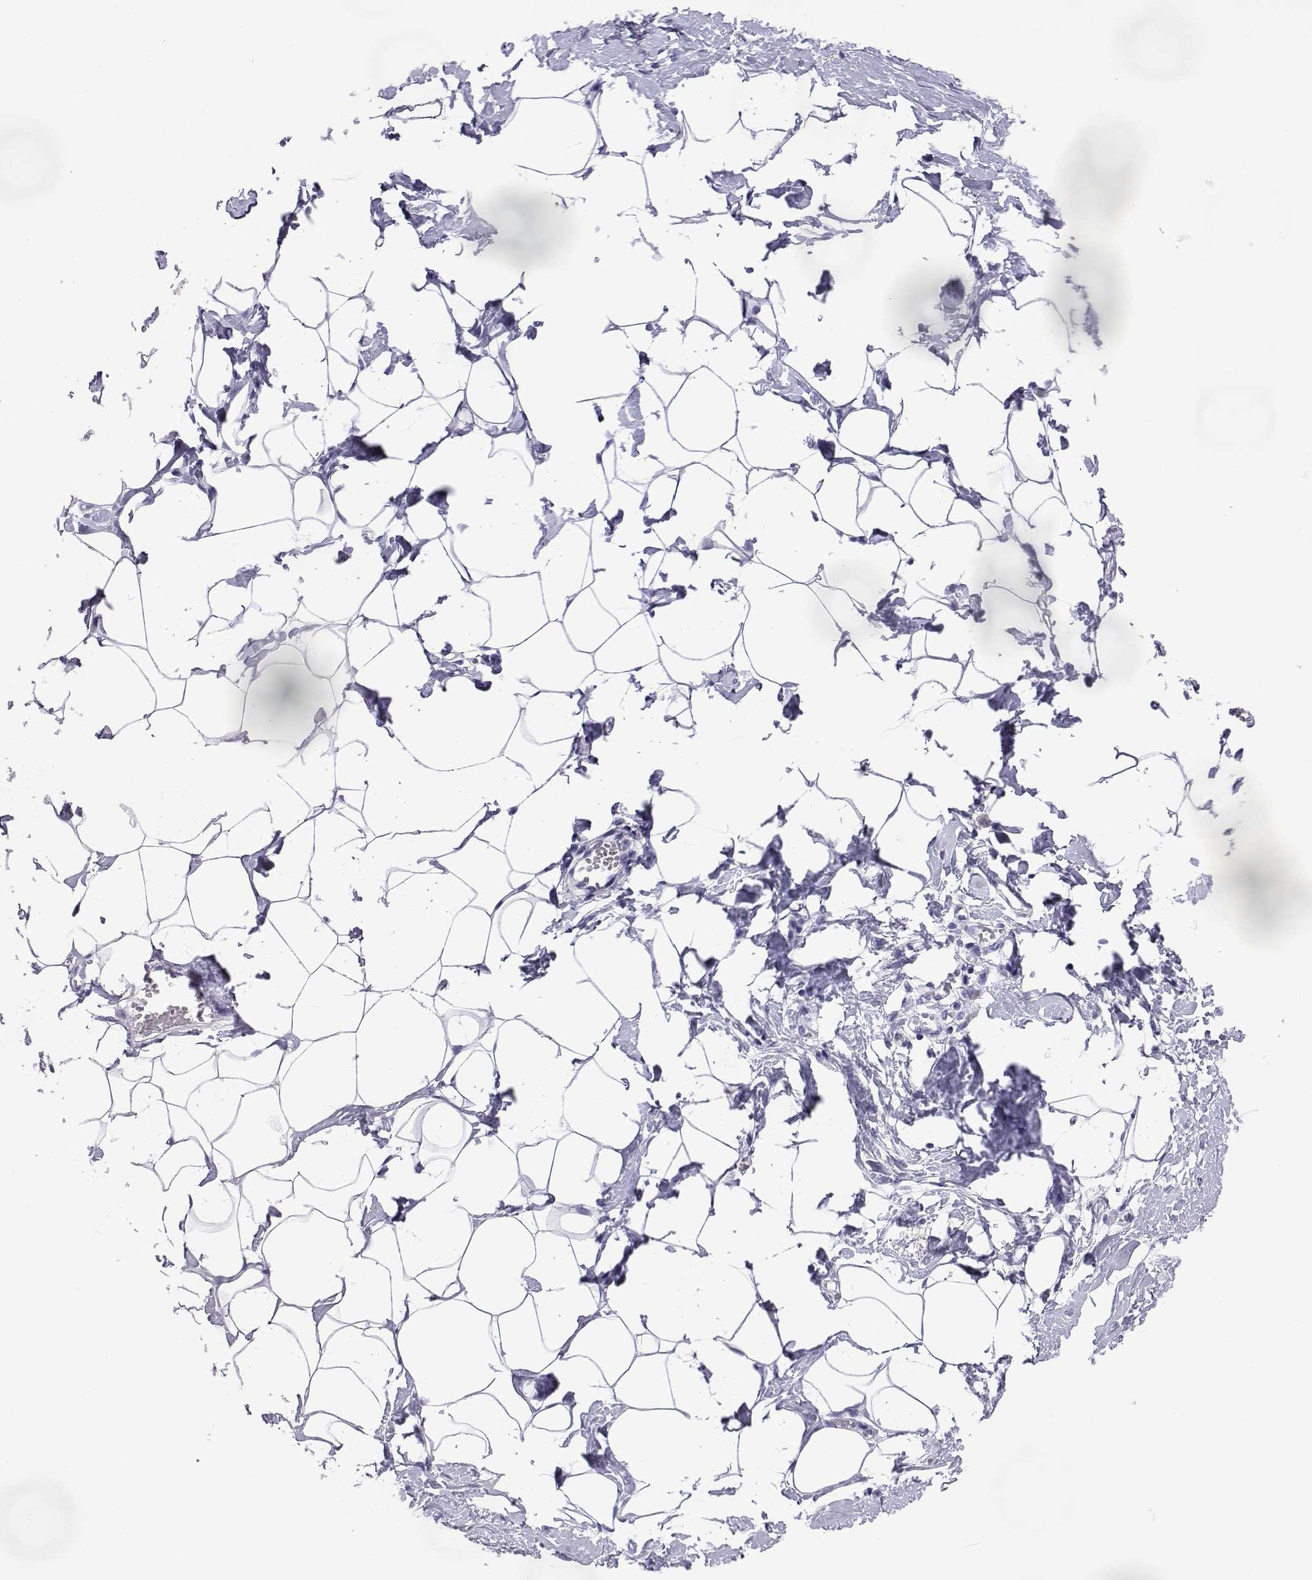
{"staining": {"intensity": "negative", "quantity": "none", "location": "none"}, "tissue": "breast", "cell_type": "Adipocytes", "image_type": "normal", "snomed": [{"axis": "morphology", "description": "Normal tissue, NOS"}, {"axis": "morphology", "description": "Lobular carcinoma, in situ"}, {"axis": "topography", "description": "Breast"}], "caption": "Immunohistochemistry (IHC) photomicrograph of benign breast: breast stained with DAB (3,3'-diaminobenzidine) shows no significant protein staining in adipocytes.", "gene": "ACTL7A", "patient": {"sex": "female", "age": 35}}